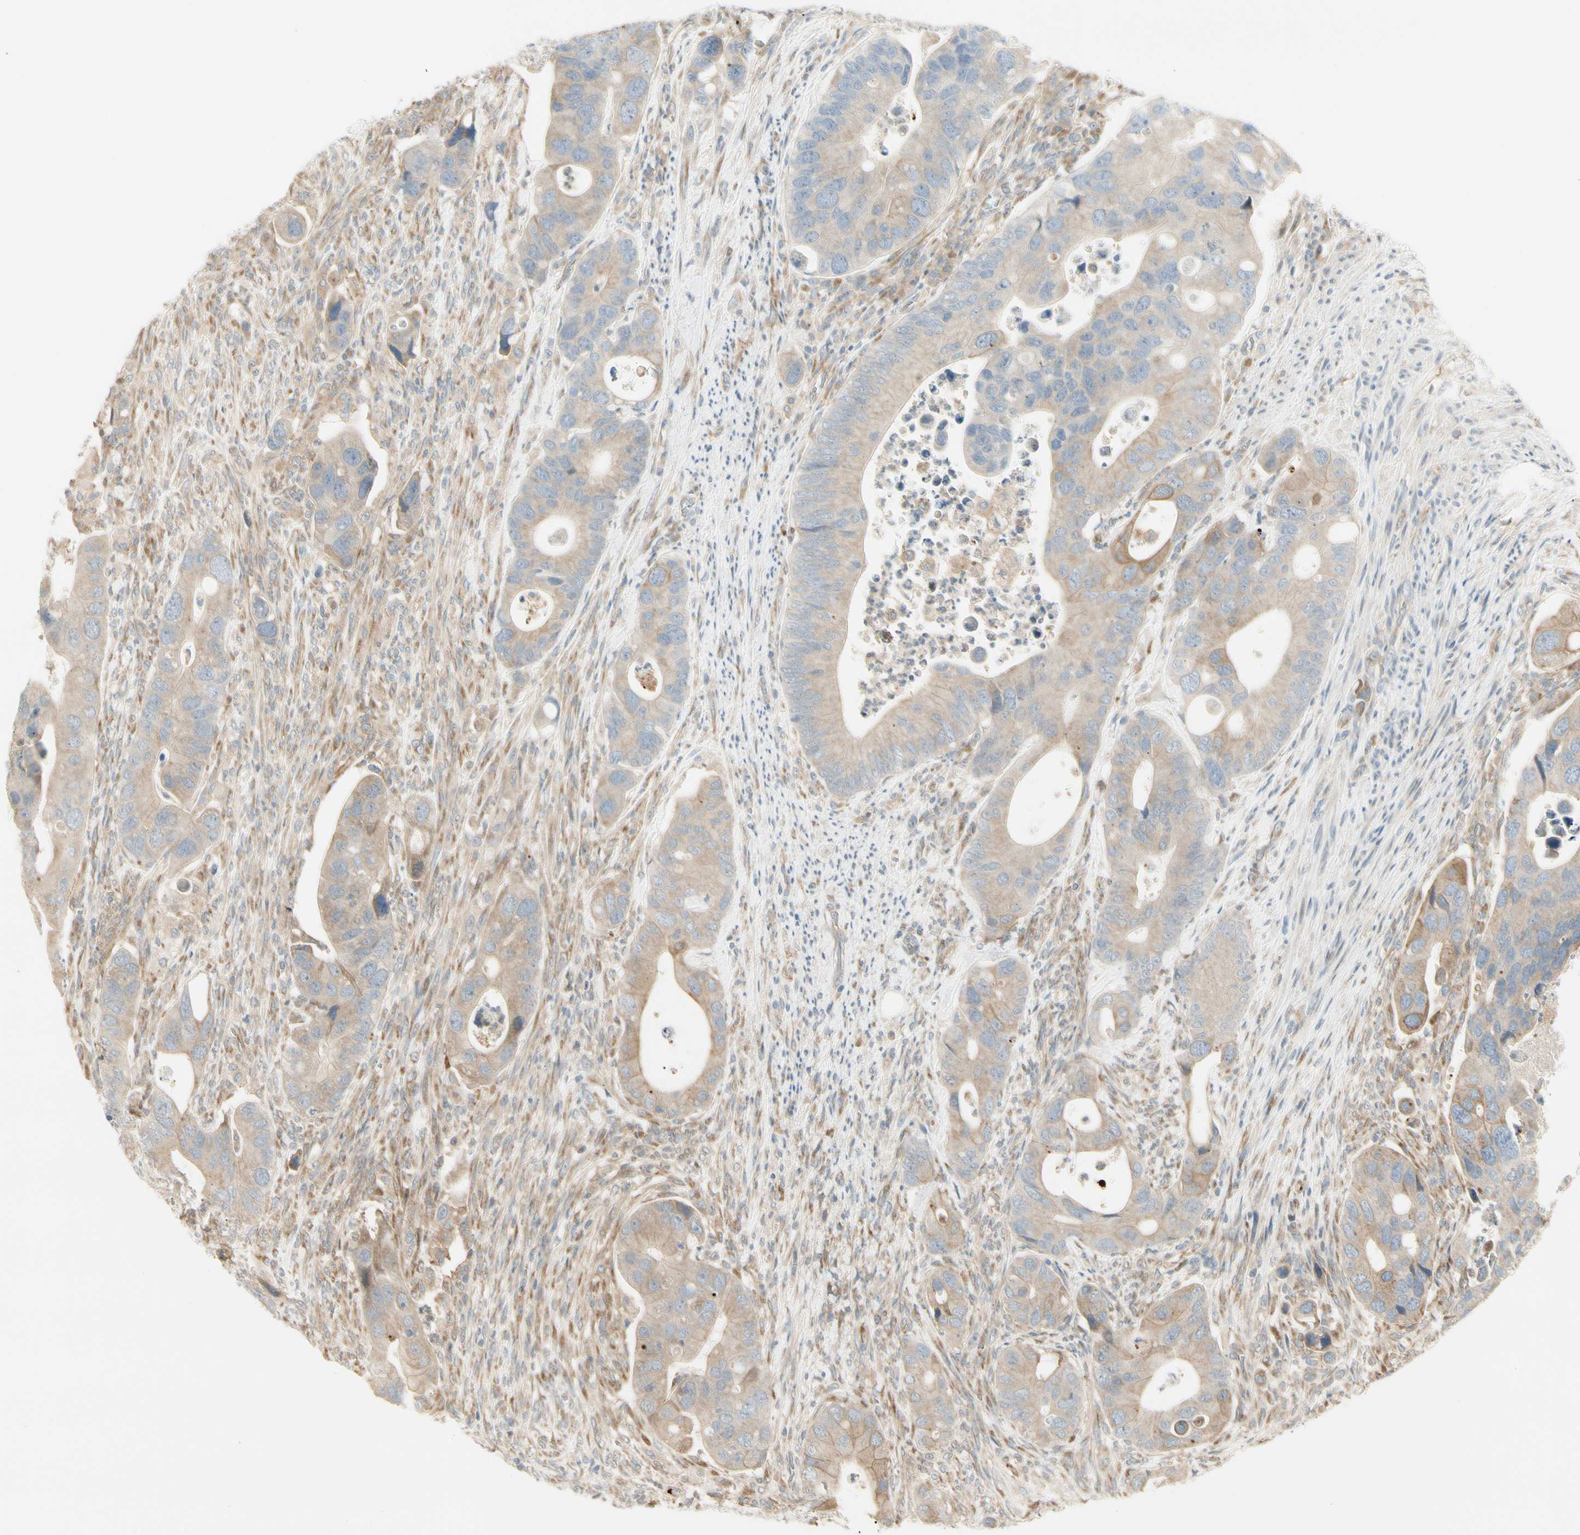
{"staining": {"intensity": "moderate", "quantity": ">75%", "location": "cytoplasmic/membranous"}, "tissue": "colorectal cancer", "cell_type": "Tumor cells", "image_type": "cancer", "snomed": [{"axis": "morphology", "description": "Adenocarcinoma, NOS"}, {"axis": "topography", "description": "Rectum"}], "caption": "Immunohistochemistry (IHC) of colorectal cancer reveals medium levels of moderate cytoplasmic/membranous positivity in approximately >75% of tumor cells.", "gene": "FNDC3B", "patient": {"sex": "female", "age": 57}}